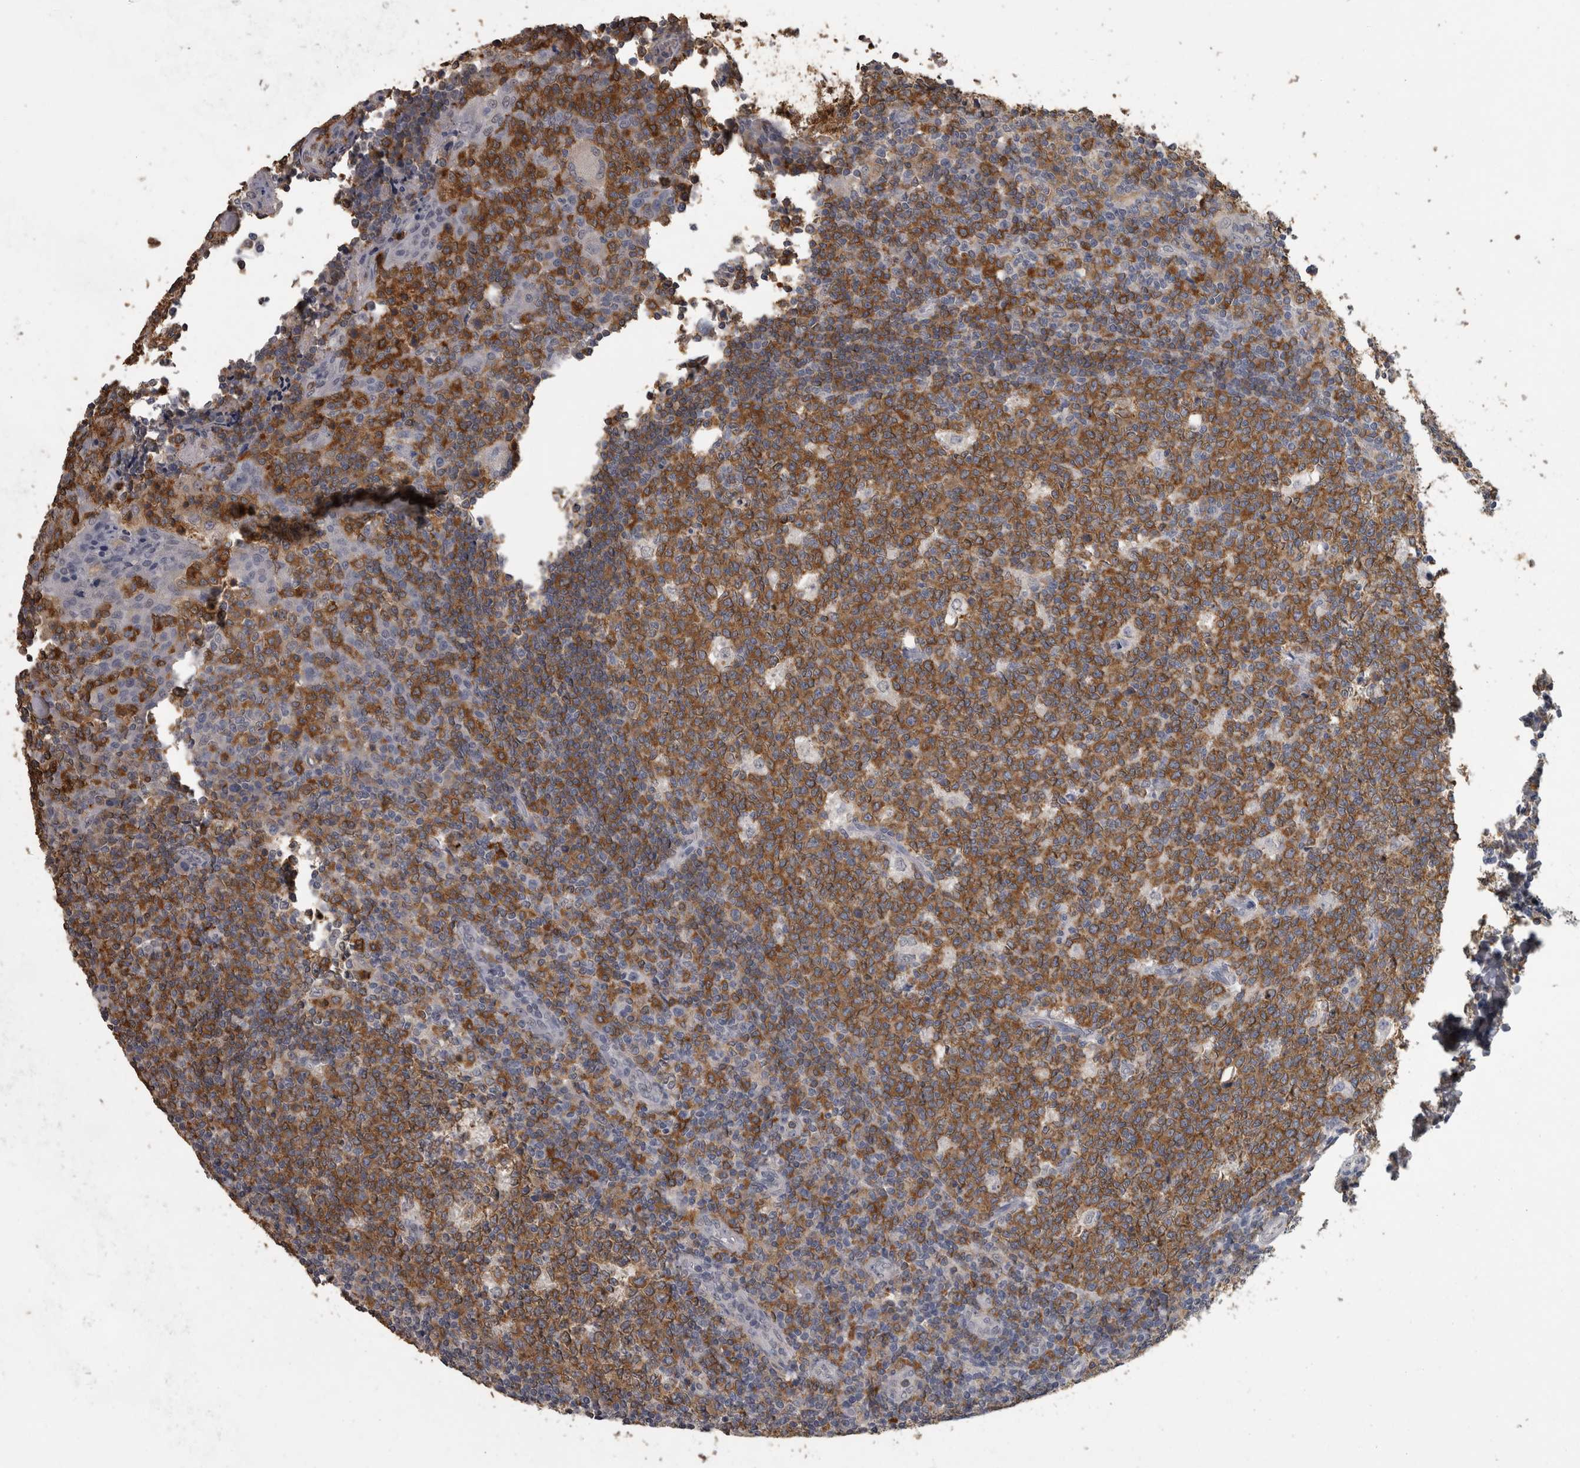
{"staining": {"intensity": "strong", "quantity": "25%-75%", "location": "cytoplasmic/membranous"}, "tissue": "tonsil", "cell_type": "Germinal center cells", "image_type": "normal", "snomed": [{"axis": "morphology", "description": "Normal tissue, NOS"}, {"axis": "topography", "description": "Tonsil"}], "caption": "DAB (3,3'-diaminobenzidine) immunohistochemical staining of unremarkable tonsil exhibits strong cytoplasmic/membranous protein expression in about 25%-75% of germinal center cells.", "gene": "PIK3AP1", "patient": {"sex": "female", "age": 19}}